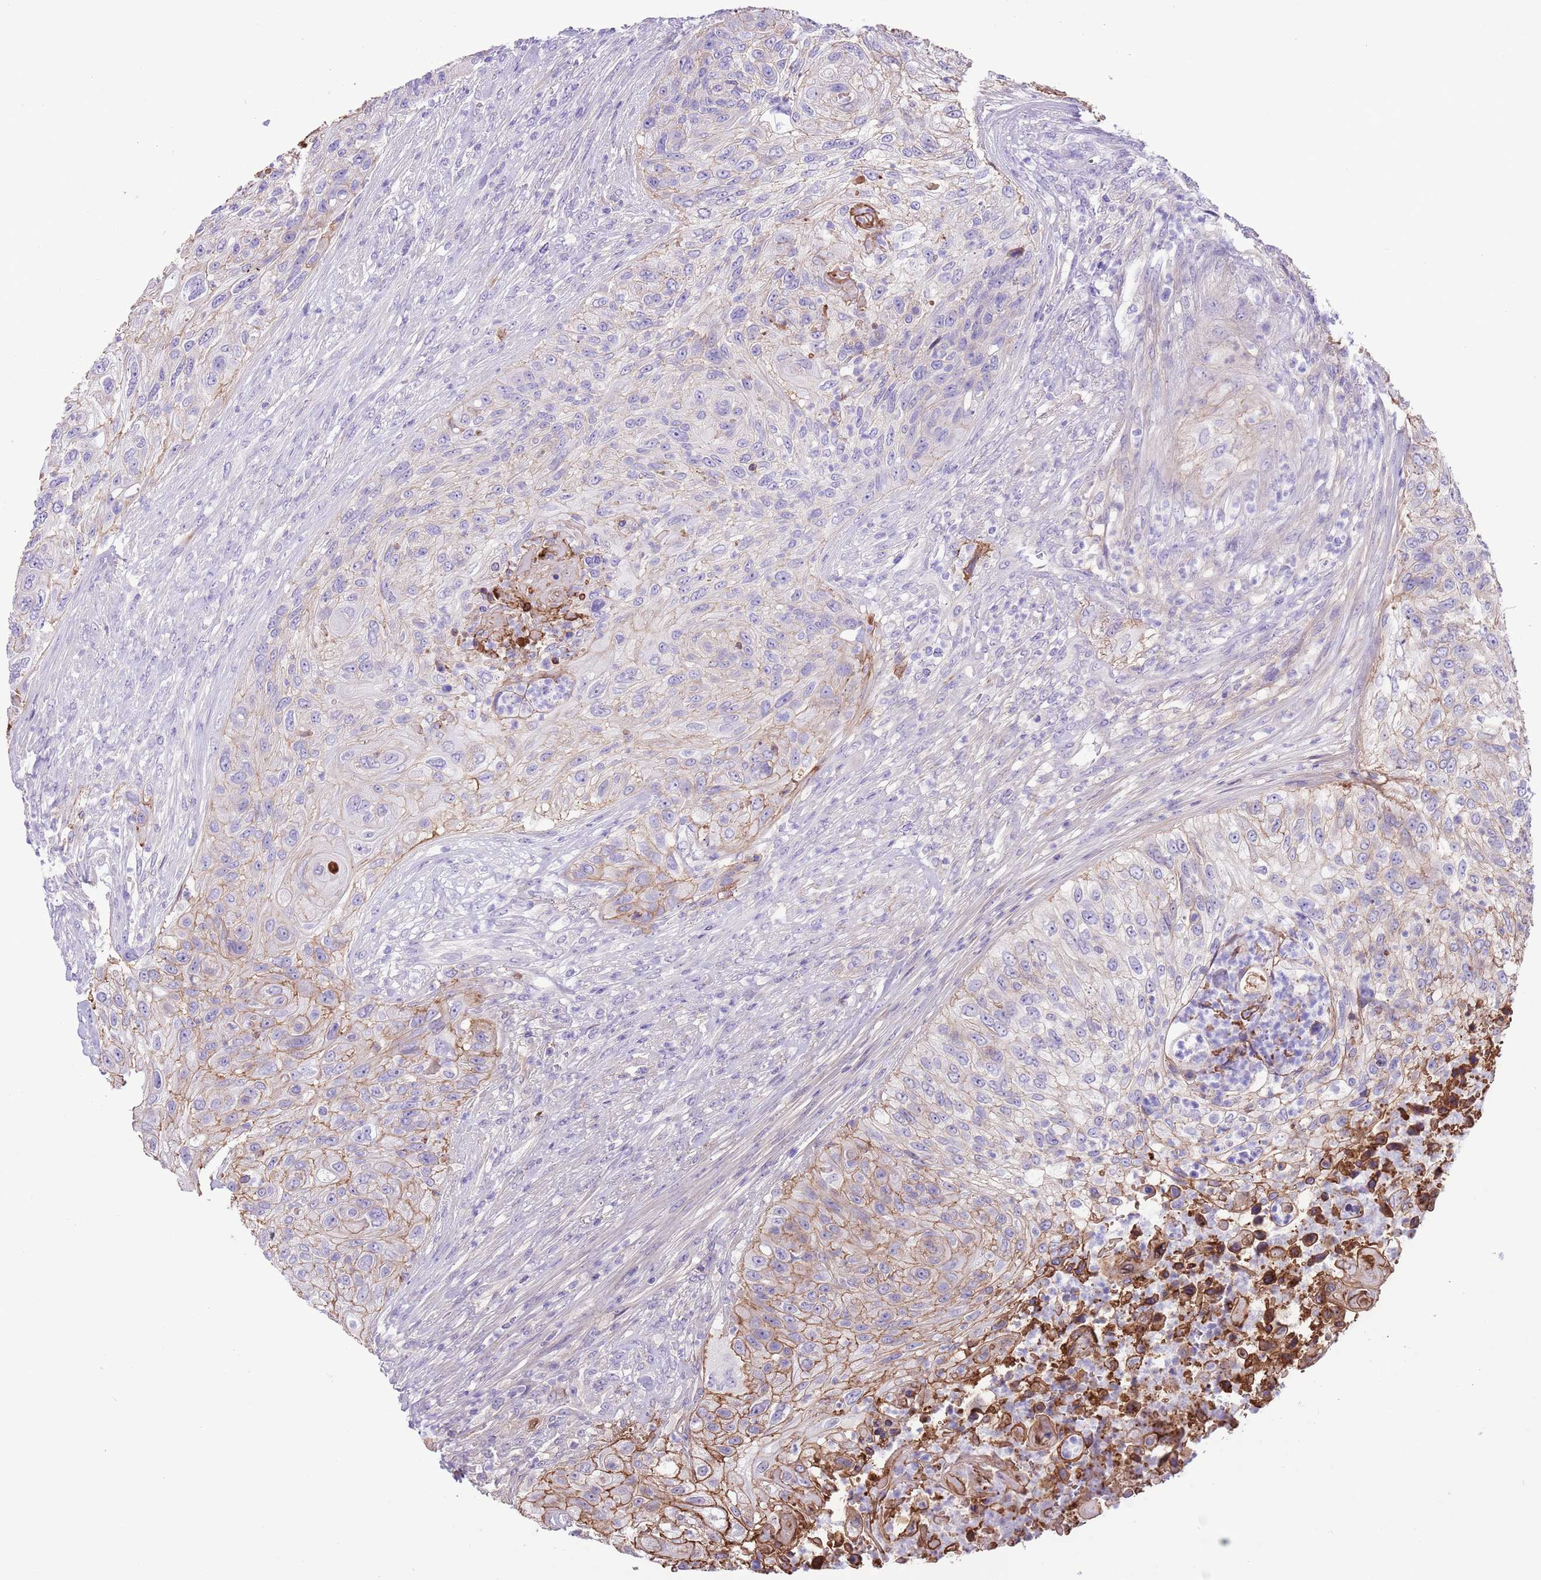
{"staining": {"intensity": "moderate", "quantity": "<25%", "location": "cytoplasmic/membranous"}, "tissue": "urothelial cancer", "cell_type": "Tumor cells", "image_type": "cancer", "snomed": [{"axis": "morphology", "description": "Urothelial carcinoma, High grade"}, {"axis": "topography", "description": "Urinary bladder"}], "caption": "Urothelial cancer tissue exhibits moderate cytoplasmic/membranous staining in about <25% of tumor cells (DAB (3,3'-diaminobenzidine) = brown stain, brightfield microscopy at high magnification).", "gene": "IGF1", "patient": {"sex": "female", "age": 60}}